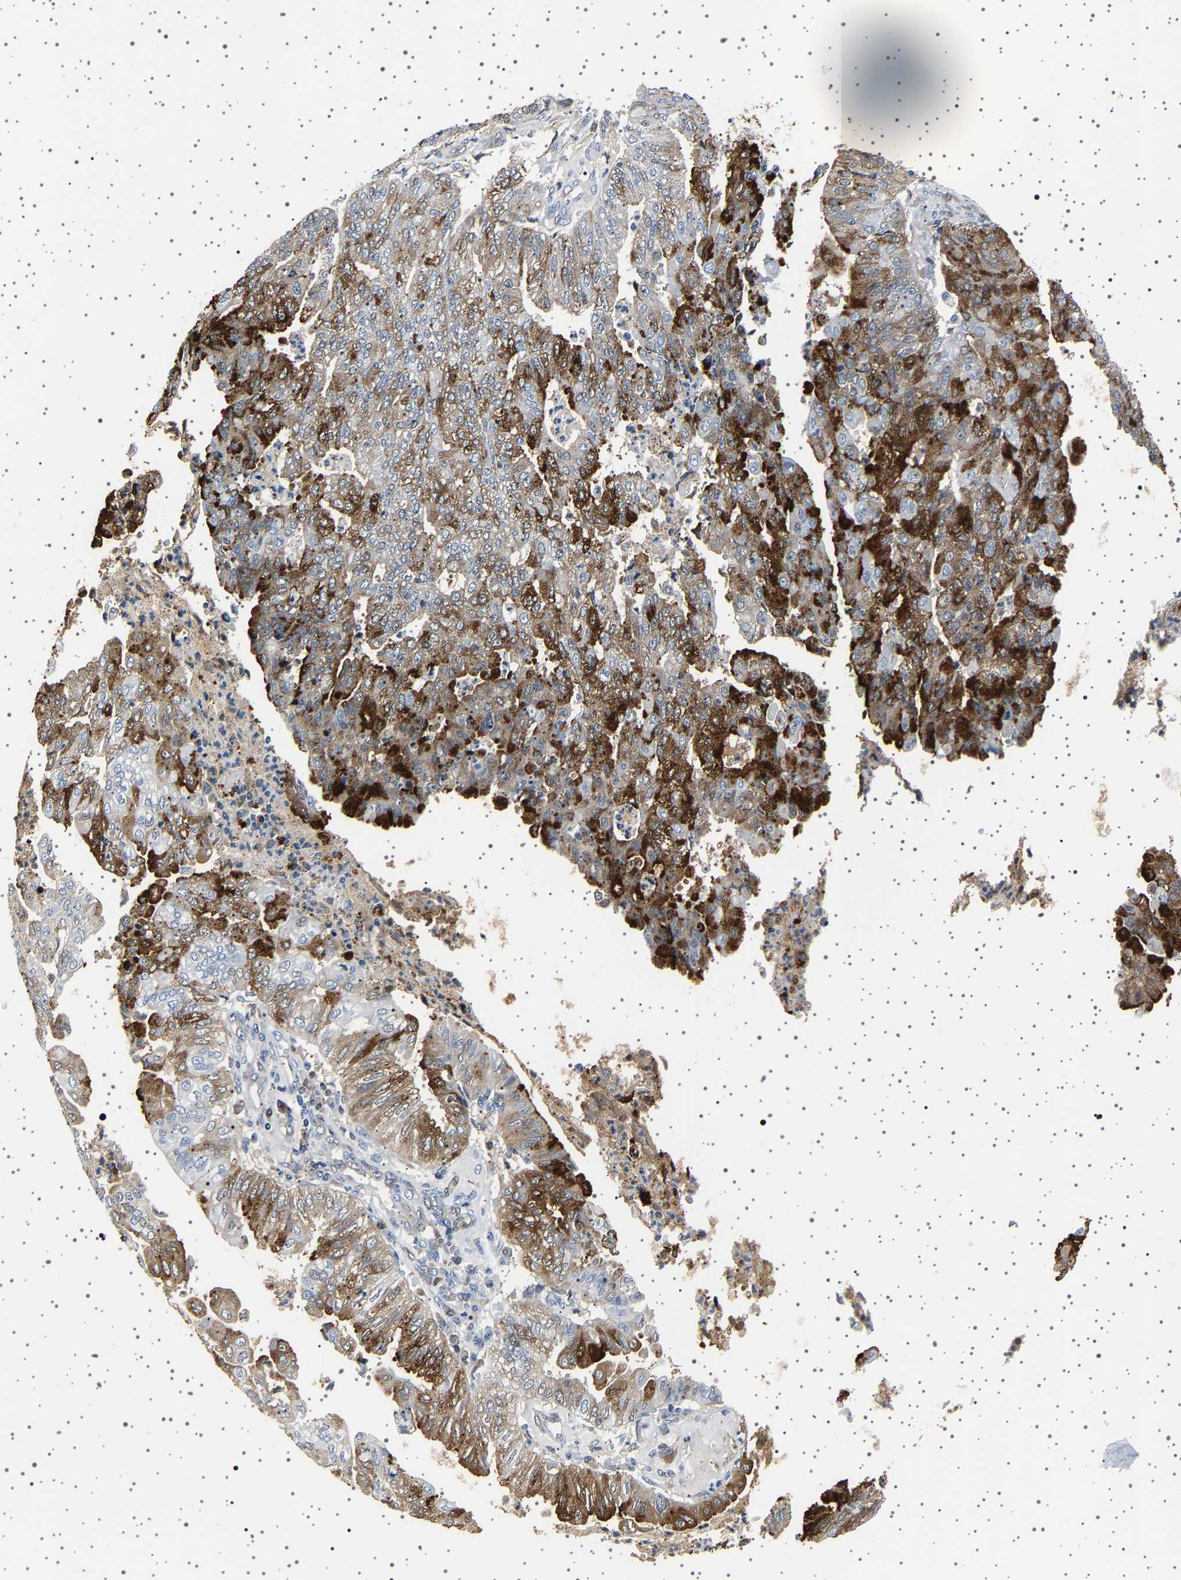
{"staining": {"intensity": "strong", "quantity": "25%-75%", "location": "cytoplasmic/membranous"}, "tissue": "endometrial cancer", "cell_type": "Tumor cells", "image_type": "cancer", "snomed": [{"axis": "morphology", "description": "Adenocarcinoma, NOS"}, {"axis": "topography", "description": "Endometrium"}], "caption": "Immunohistochemistry (IHC) photomicrograph of neoplastic tissue: human adenocarcinoma (endometrial) stained using immunohistochemistry (IHC) reveals high levels of strong protein expression localized specifically in the cytoplasmic/membranous of tumor cells, appearing as a cytoplasmic/membranous brown color.", "gene": "TFF3", "patient": {"sex": "female", "age": 59}}